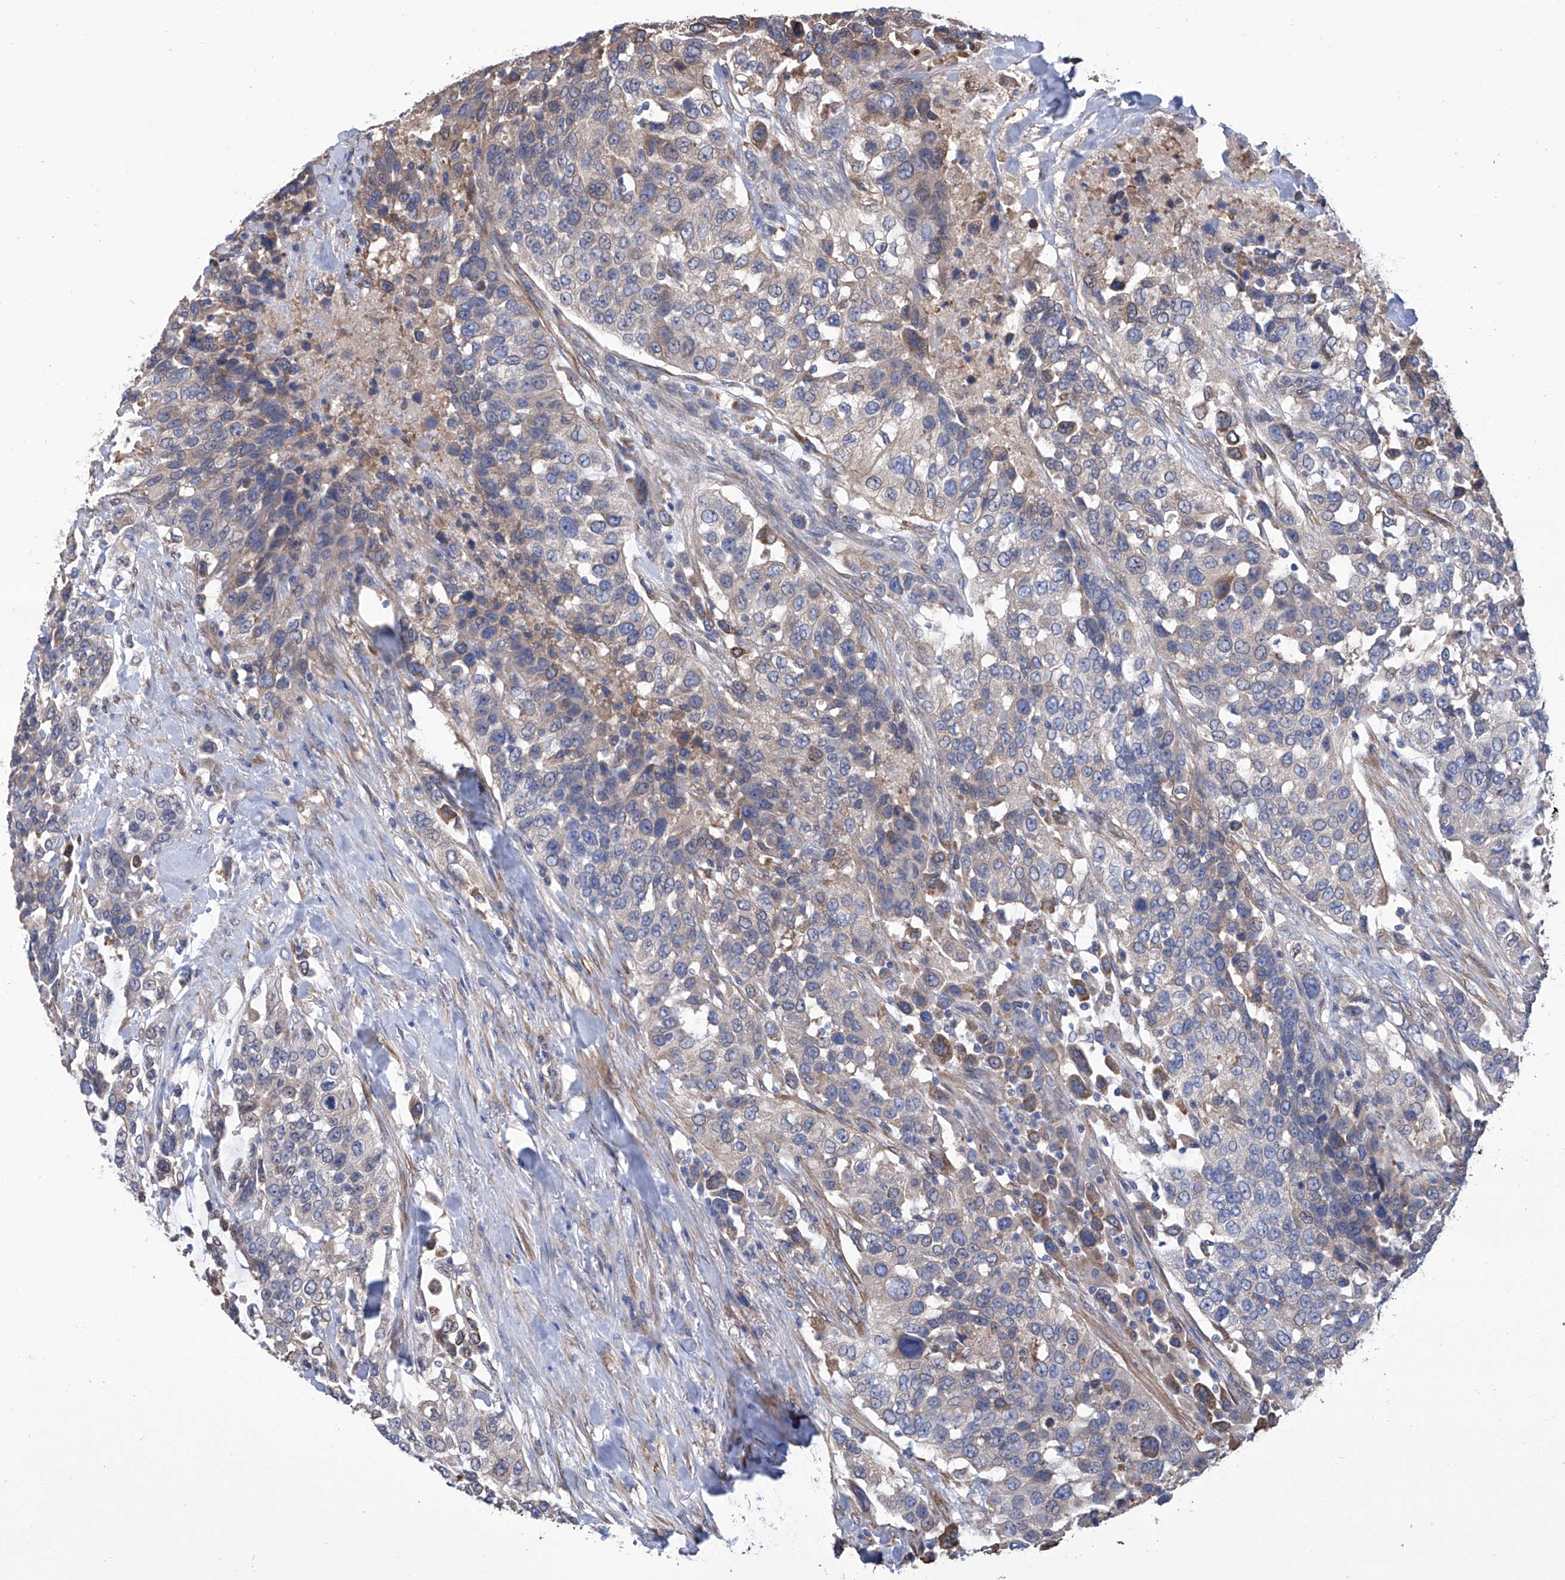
{"staining": {"intensity": "weak", "quantity": "<25%", "location": "cytoplasmic/membranous"}, "tissue": "urothelial cancer", "cell_type": "Tumor cells", "image_type": "cancer", "snomed": [{"axis": "morphology", "description": "Urothelial carcinoma, High grade"}, {"axis": "topography", "description": "Urinary bladder"}], "caption": "Tumor cells show no significant protein staining in urothelial cancer. Brightfield microscopy of IHC stained with DAB (brown) and hematoxylin (blue), captured at high magnification.", "gene": "SMS", "patient": {"sex": "female", "age": 80}}